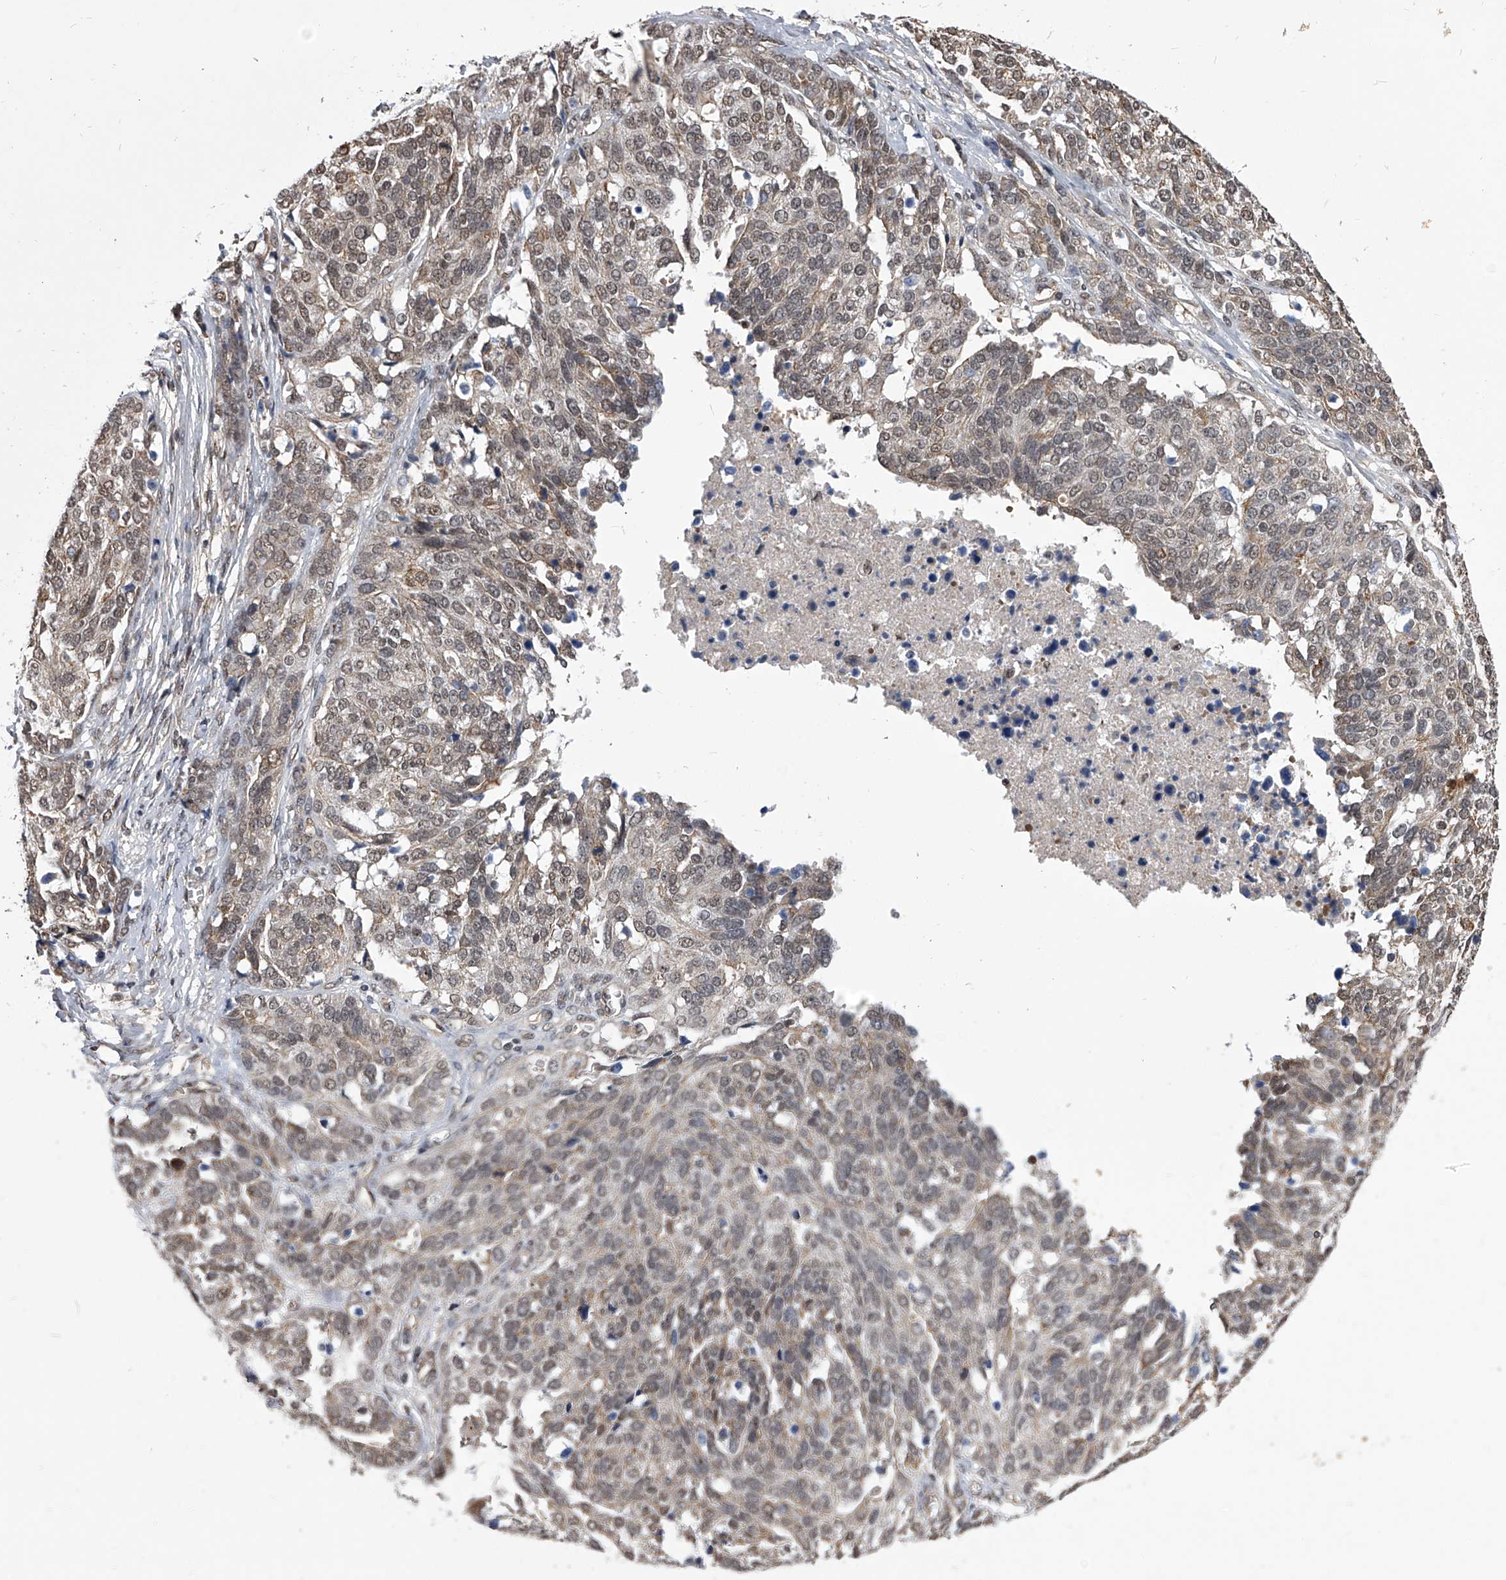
{"staining": {"intensity": "weak", "quantity": "25%-75%", "location": "nuclear"}, "tissue": "ovarian cancer", "cell_type": "Tumor cells", "image_type": "cancer", "snomed": [{"axis": "morphology", "description": "Cystadenocarcinoma, serous, NOS"}, {"axis": "topography", "description": "Ovary"}], "caption": "A low amount of weak nuclear staining is present in about 25%-75% of tumor cells in serous cystadenocarcinoma (ovarian) tissue.", "gene": "ZNF76", "patient": {"sex": "female", "age": 44}}